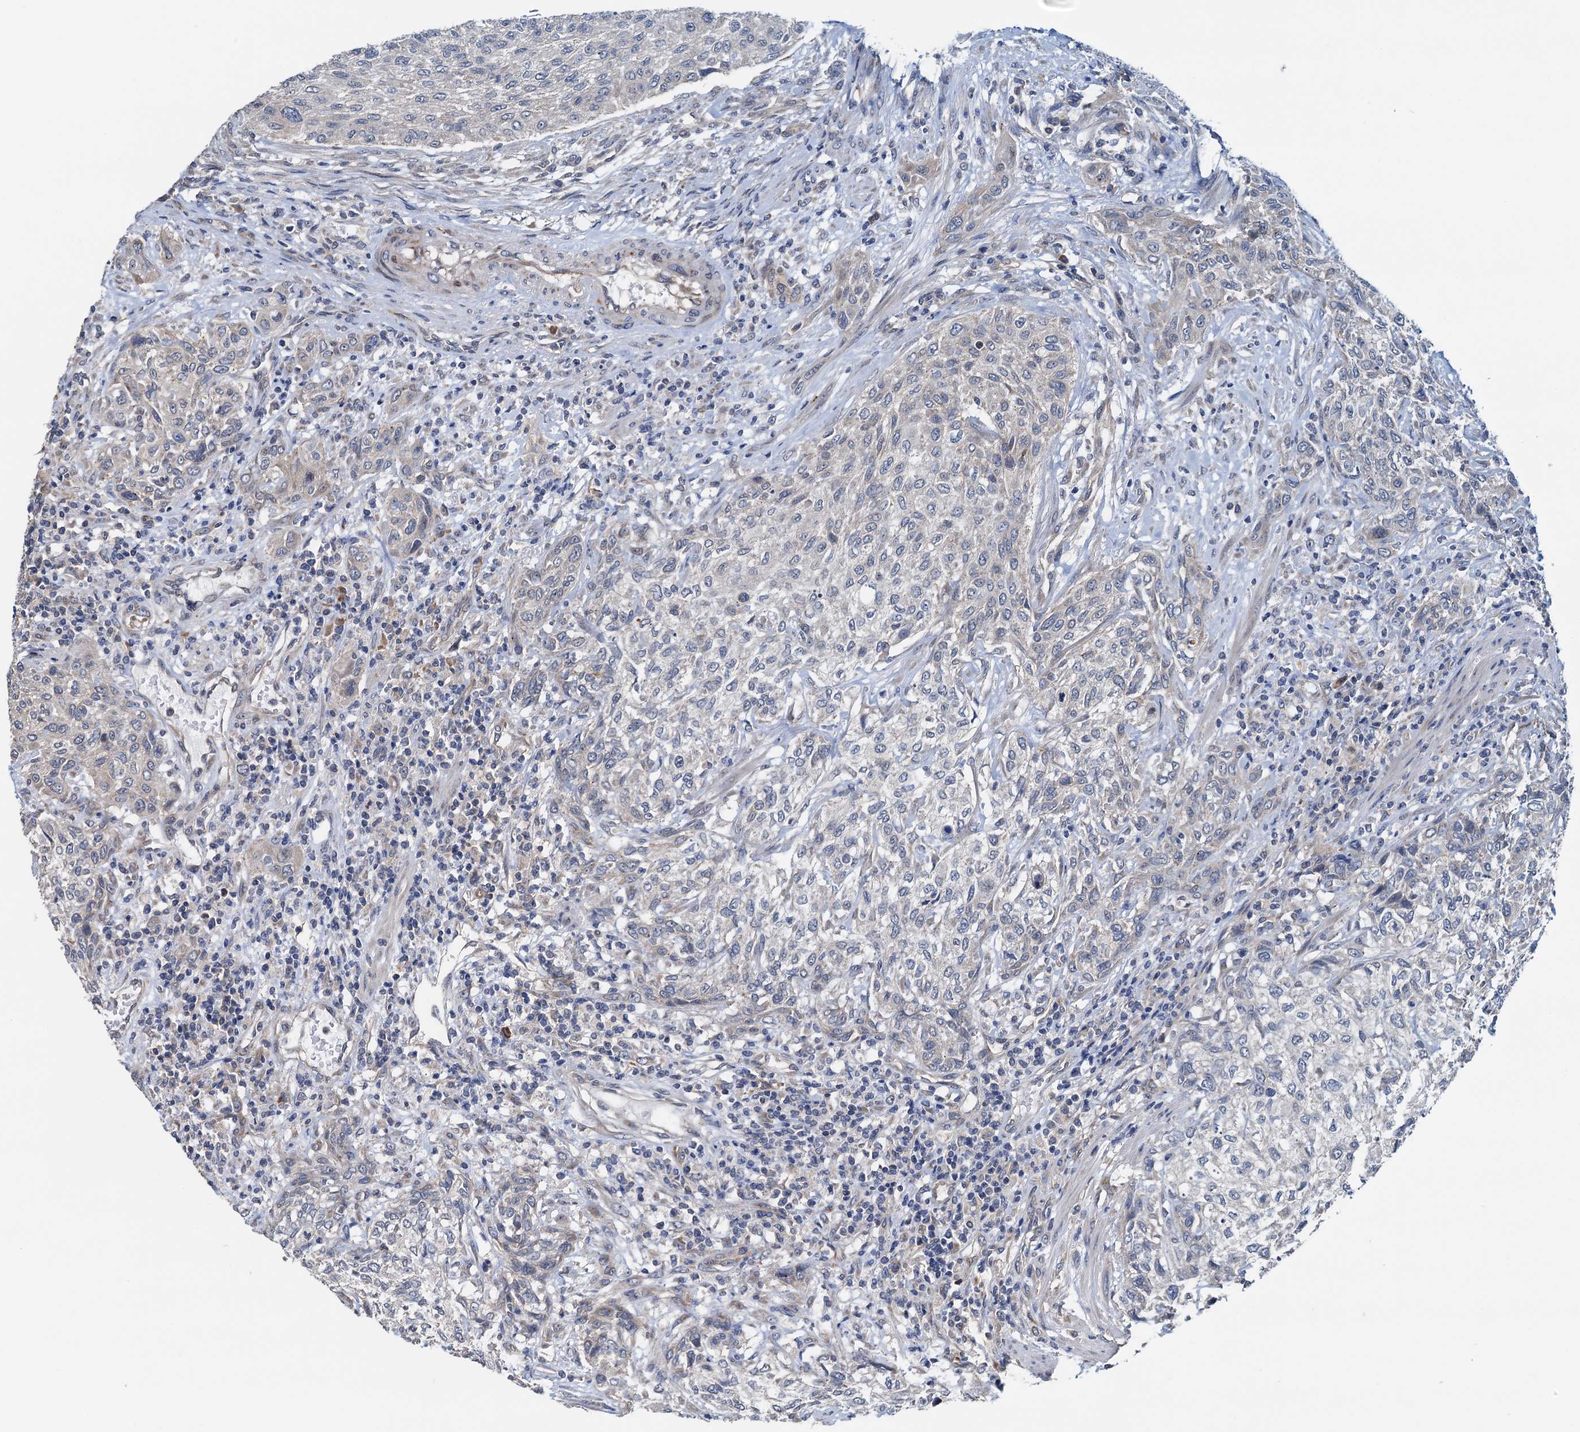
{"staining": {"intensity": "negative", "quantity": "none", "location": "none"}, "tissue": "urothelial cancer", "cell_type": "Tumor cells", "image_type": "cancer", "snomed": [{"axis": "morphology", "description": "Normal tissue, NOS"}, {"axis": "morphology", "description": "Urothelial carcinoma, NOS"}, {"axis": "topography", "description": "Urinary bladder"}, {"axis": "topography", "description": "Peripheral nerve tissue"}], "caption": "DAB (3,3'-diaminobenzidine) immunohistochemical staining of transitional cell carcinoma exhibits no significant positivity in tumor cells.", "gene": "ELAC1", "patient": {"sex": "male", "age": 35}}